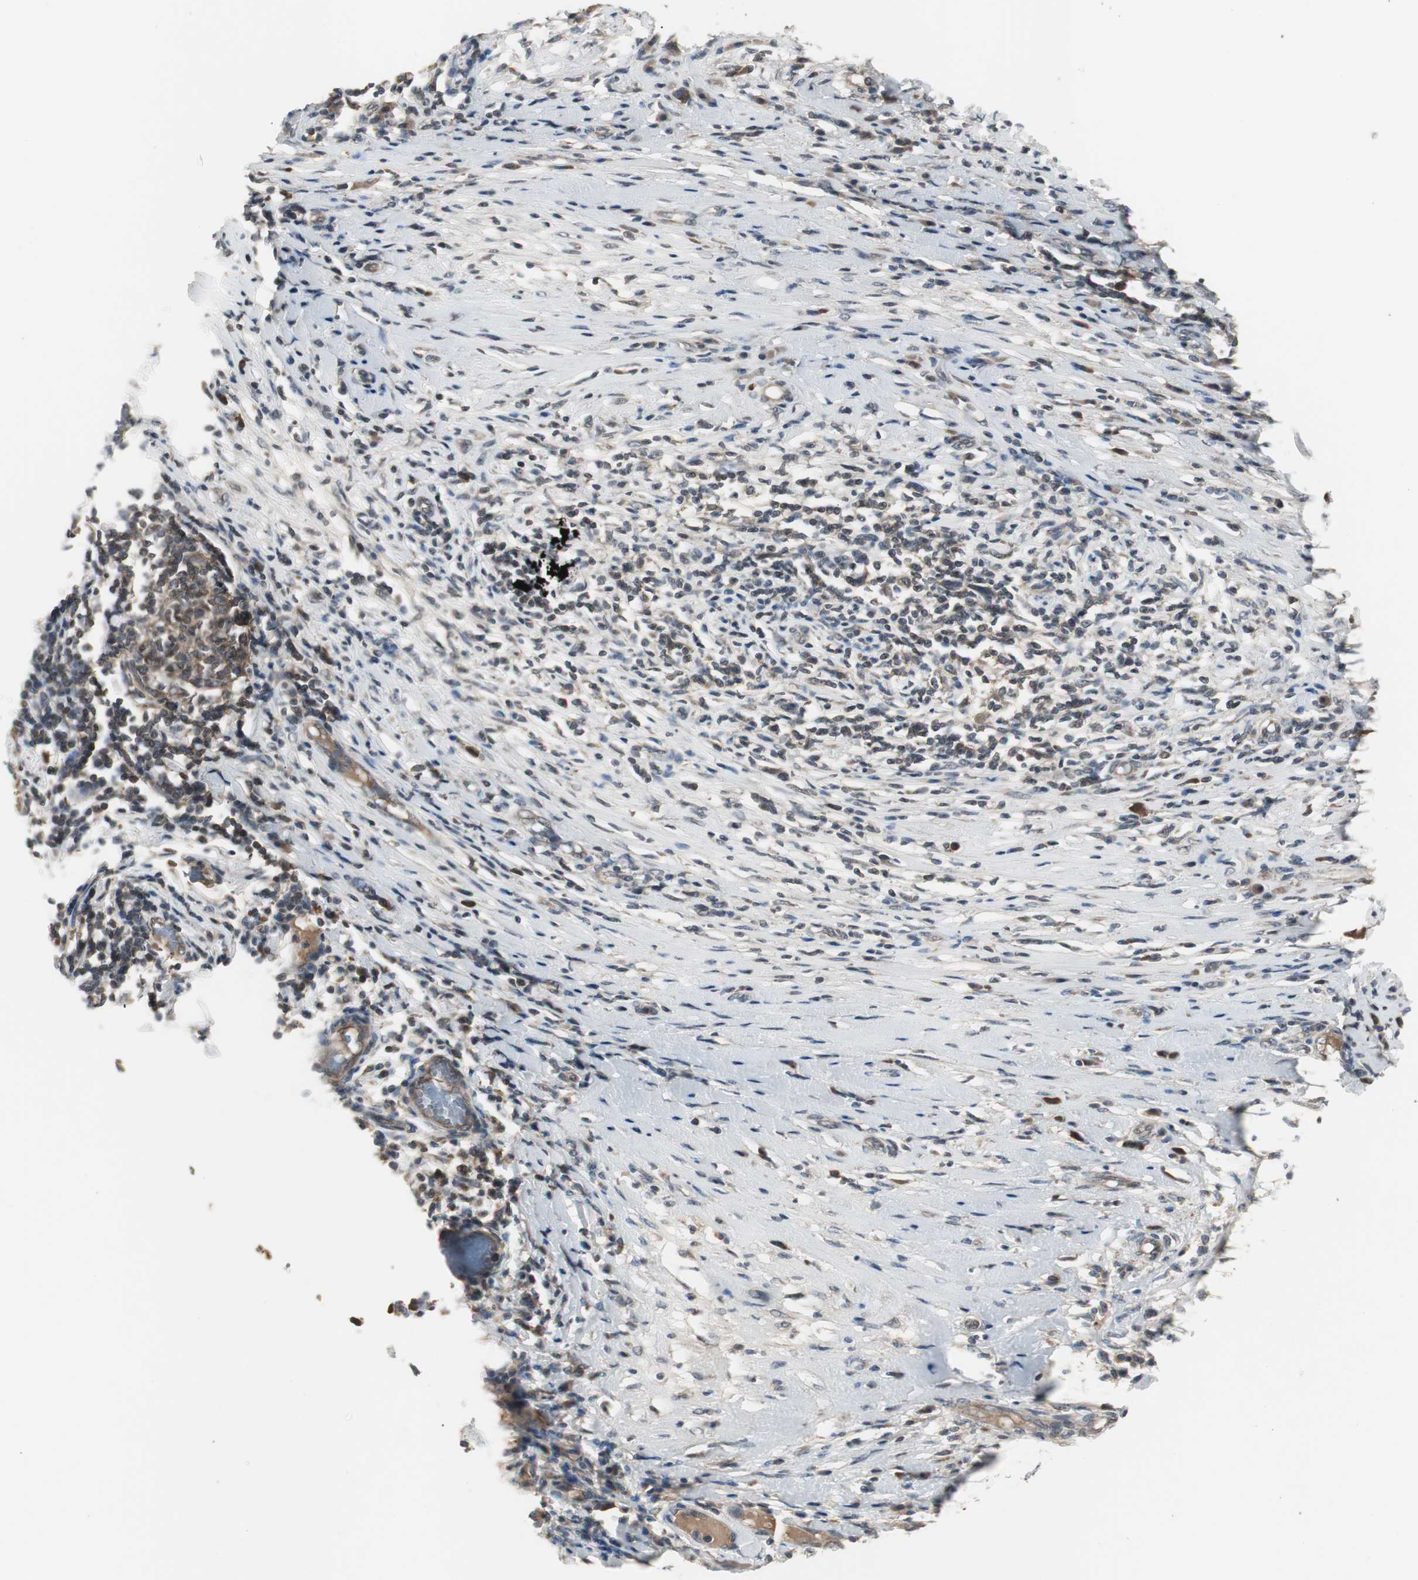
{"staining": {"intensity": "moderate", "quantity": ">75%", "location": "cytoplasmic/membranous"}, "tissue": "melanoma", "cell_type": "Tumor cells", "image_type": "cancer", "snomed": [{"axis": "morphology", "description": "Malignant melanoma, Metastatic site"}, {"axis": "topography", "description": "Lymph node"}], "caption": "Brown immunohistochemical staining in human melanoma demonstrates moderate cytoplasmic/membranous staining in approximately >75% of tumor cells.", "gene": "ZMPSTE24", "patient": {"sex": "male", "age": 61}}